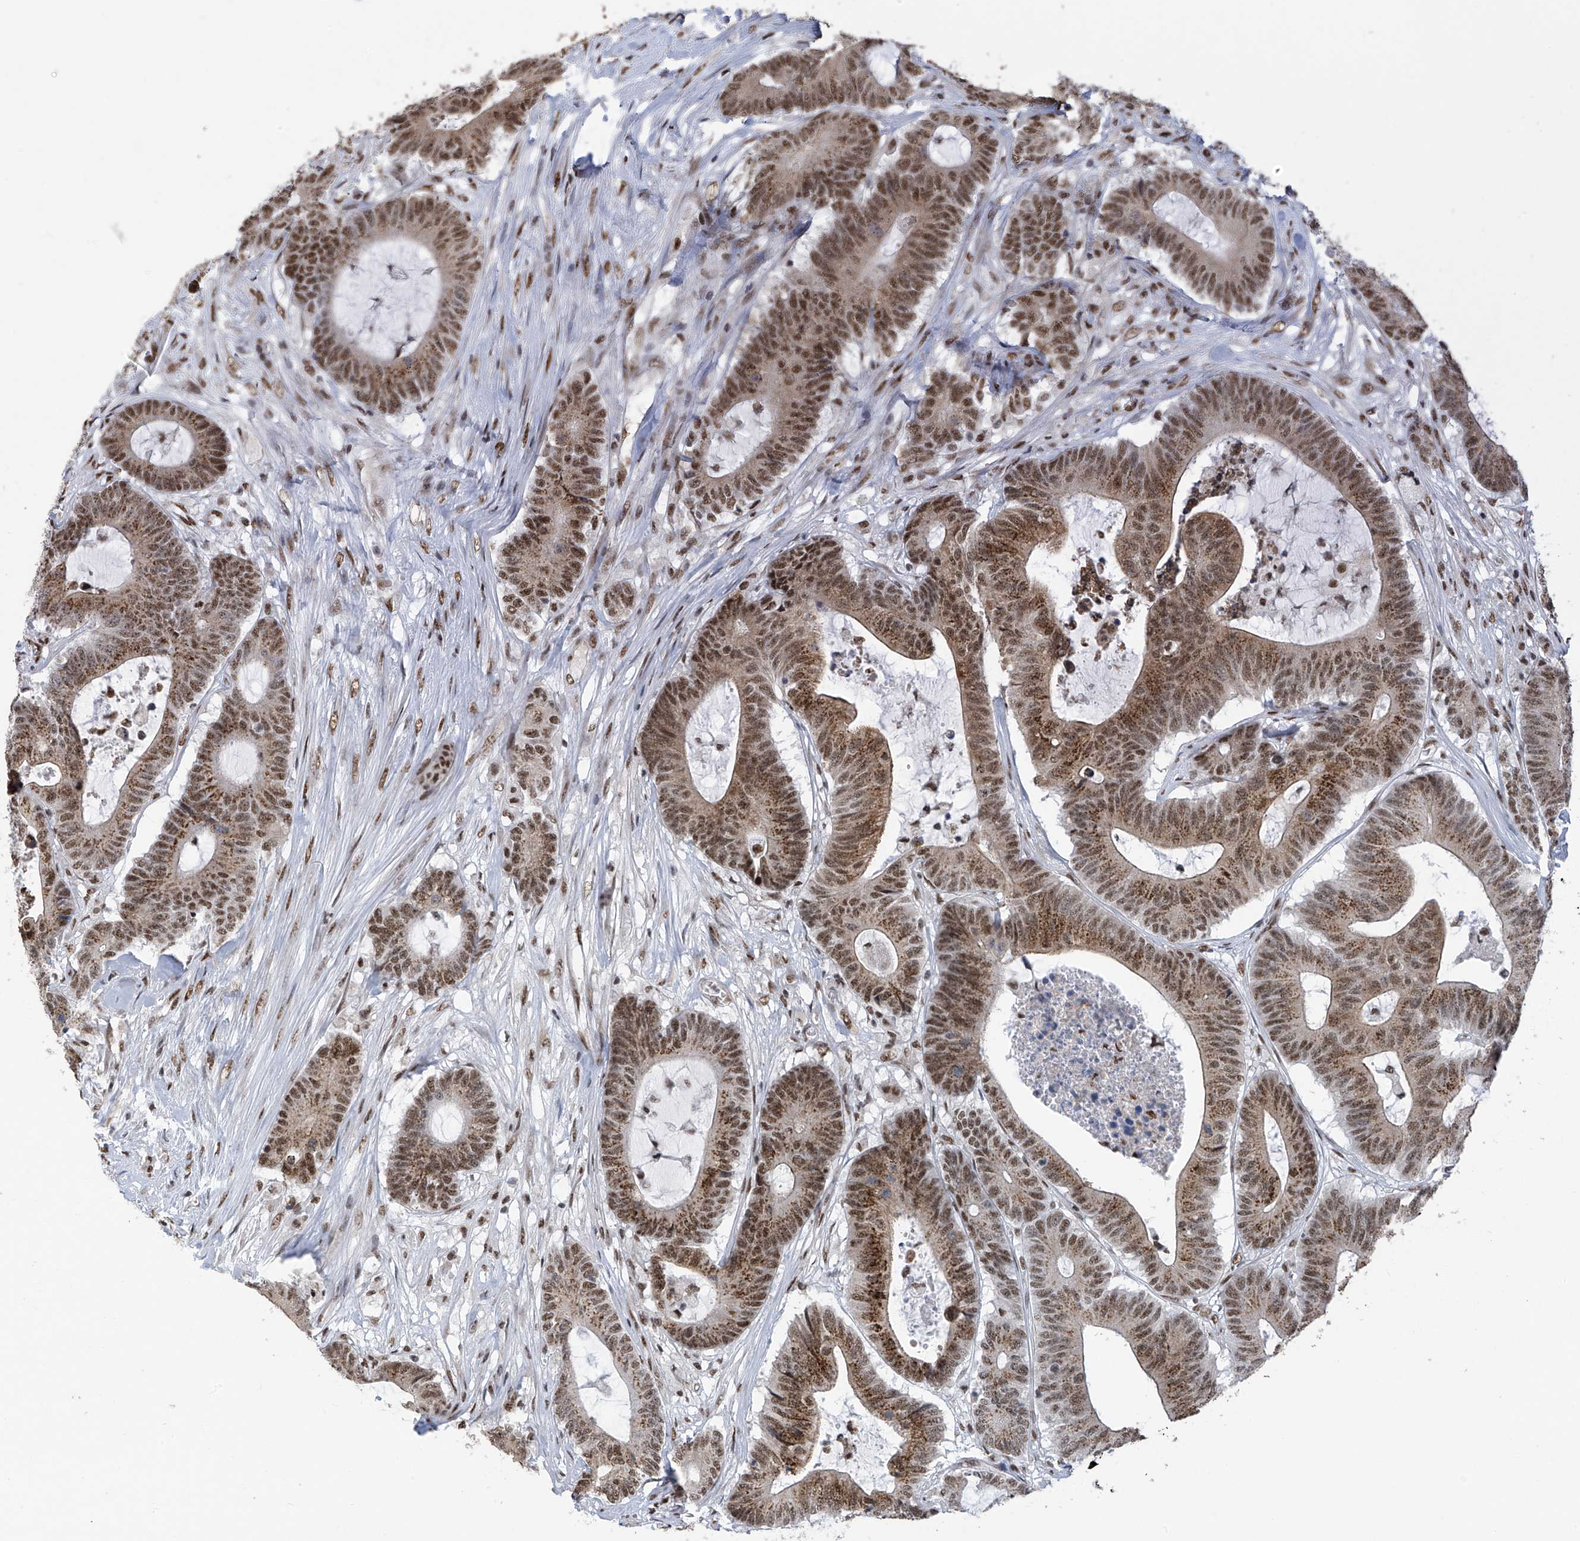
{"staining": {"intensity": "moderate", "quantity": ">75%", "location": "cytoplasmic/membranous,nuclear"}, "tissue": "colorectal cancer", "cell_type": "Tumor cells", "image_type": "cancer", "snomed": [{"axis": "morphology", "description": "Adenocarcinoma, NOS"}, {"axis": "topography", "description": "Colon"}], "caption": "Immunohistochemical staining of colorectal adenocarcinoma displays medium levels of moderate cytoplasmic/membranous and nuclear protein staining in about >75% of tumor cells. The staining was performed using DAB (3,3'-diaminobenzidine) to visualize the protein expression in brown, while the nuclei were stained in blue with hematoxylin (Magnification: 20x).", "gene": "APLF", "patient": {"sex": "female", "age": 84}}